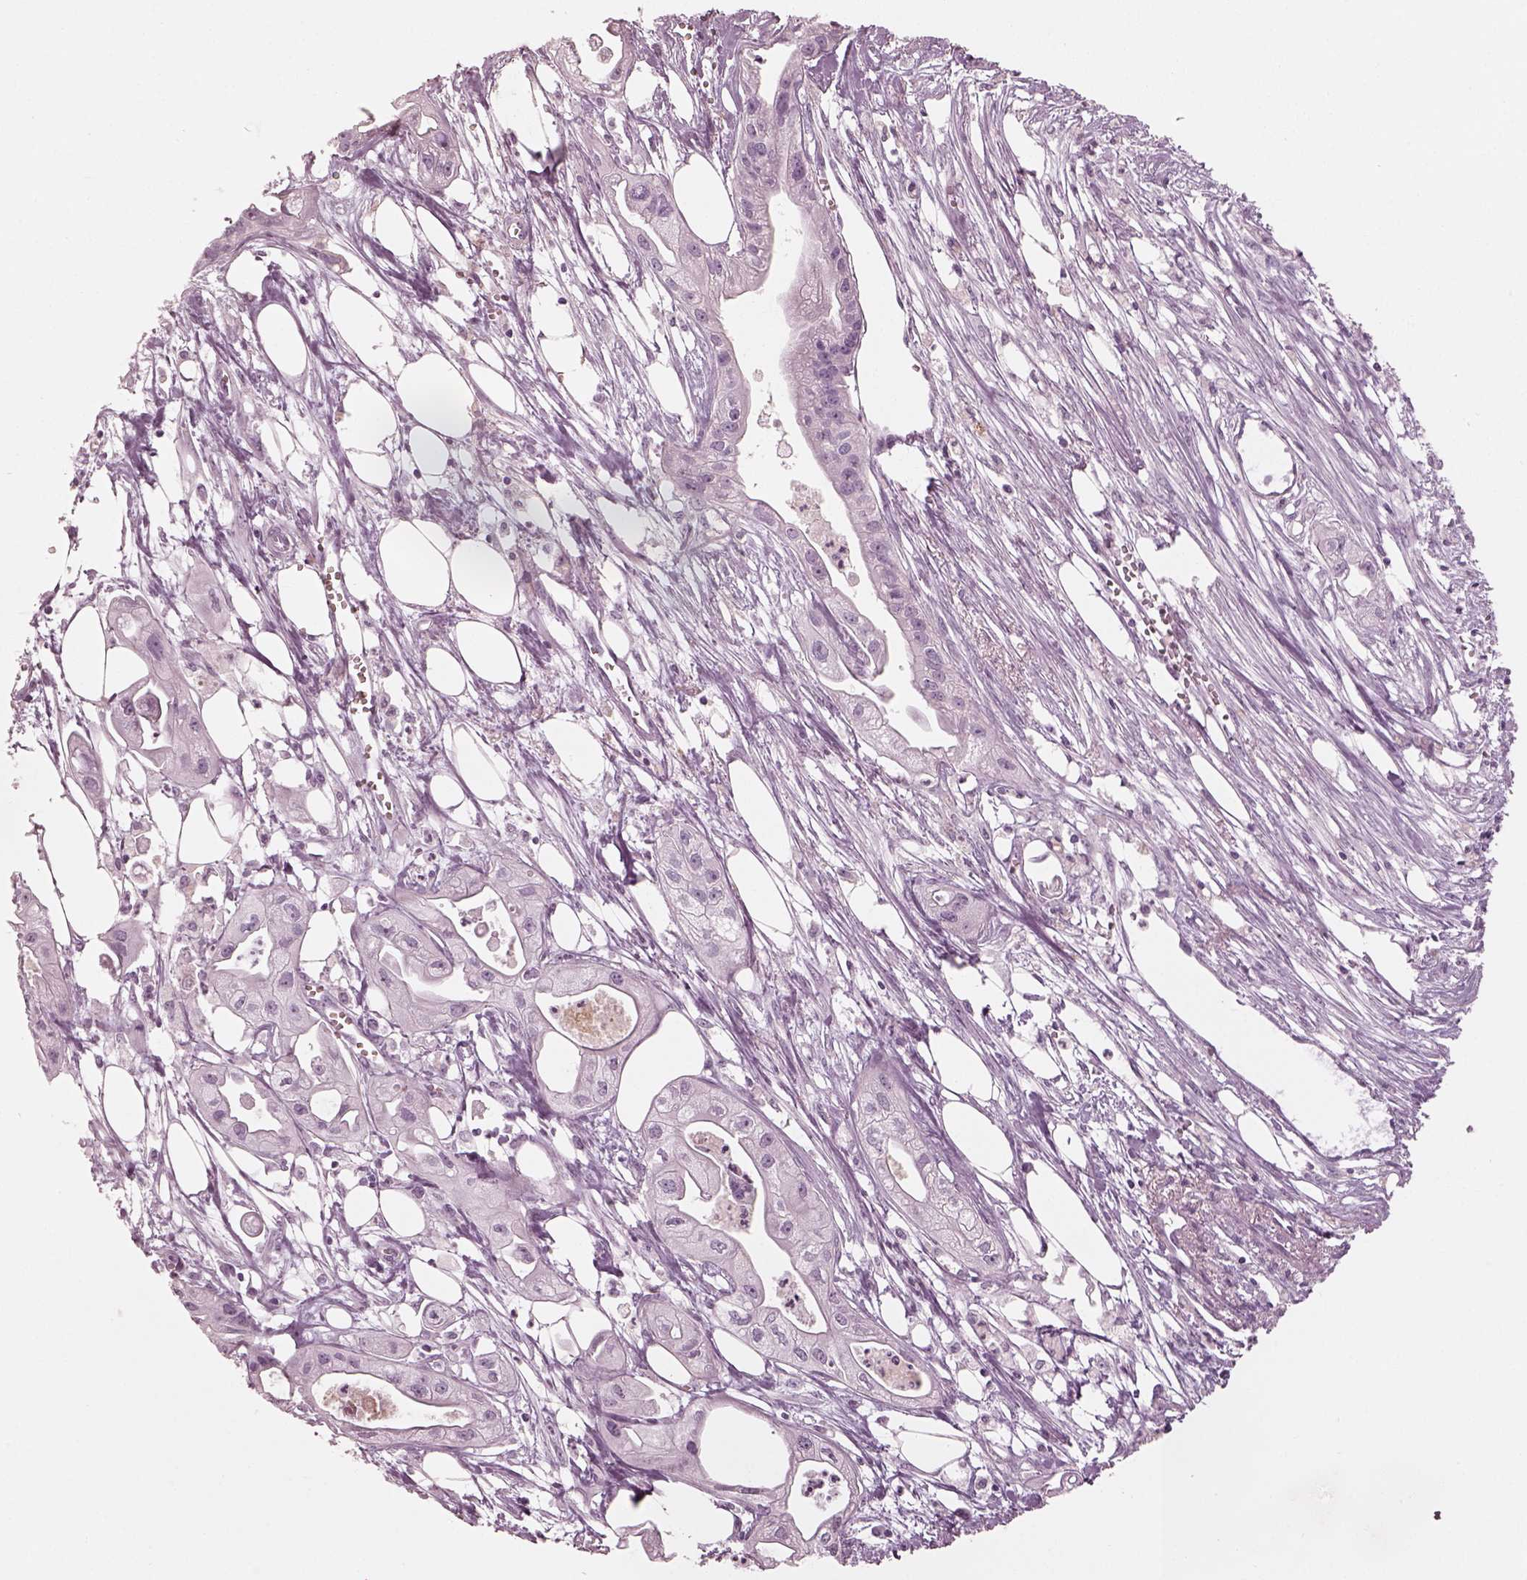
{"staining": {"intensity": "negative", "quantity": "none", "location": "none"}, "tissue": "pancreatic cancer", "cell_type": "Tumor cells", "image_type": "cancer", "snomed": [{"axis": "morphology", "description": "Adenocarcinoma, NOS"}, {"axis": "topography", "description": "Pancreas"}], "caption": "DAB (3,3'-diaminobenzidine) immunohistochemical staining of human pancreatic cancer shows no significant expression in tumor cells. Brightfield microscopy of IHC stained with DAB (brown) and hematoxylin (blue), captured at high magnification.", "gene": "OPN4", "patient": {"sex": "male", "age": 70}}